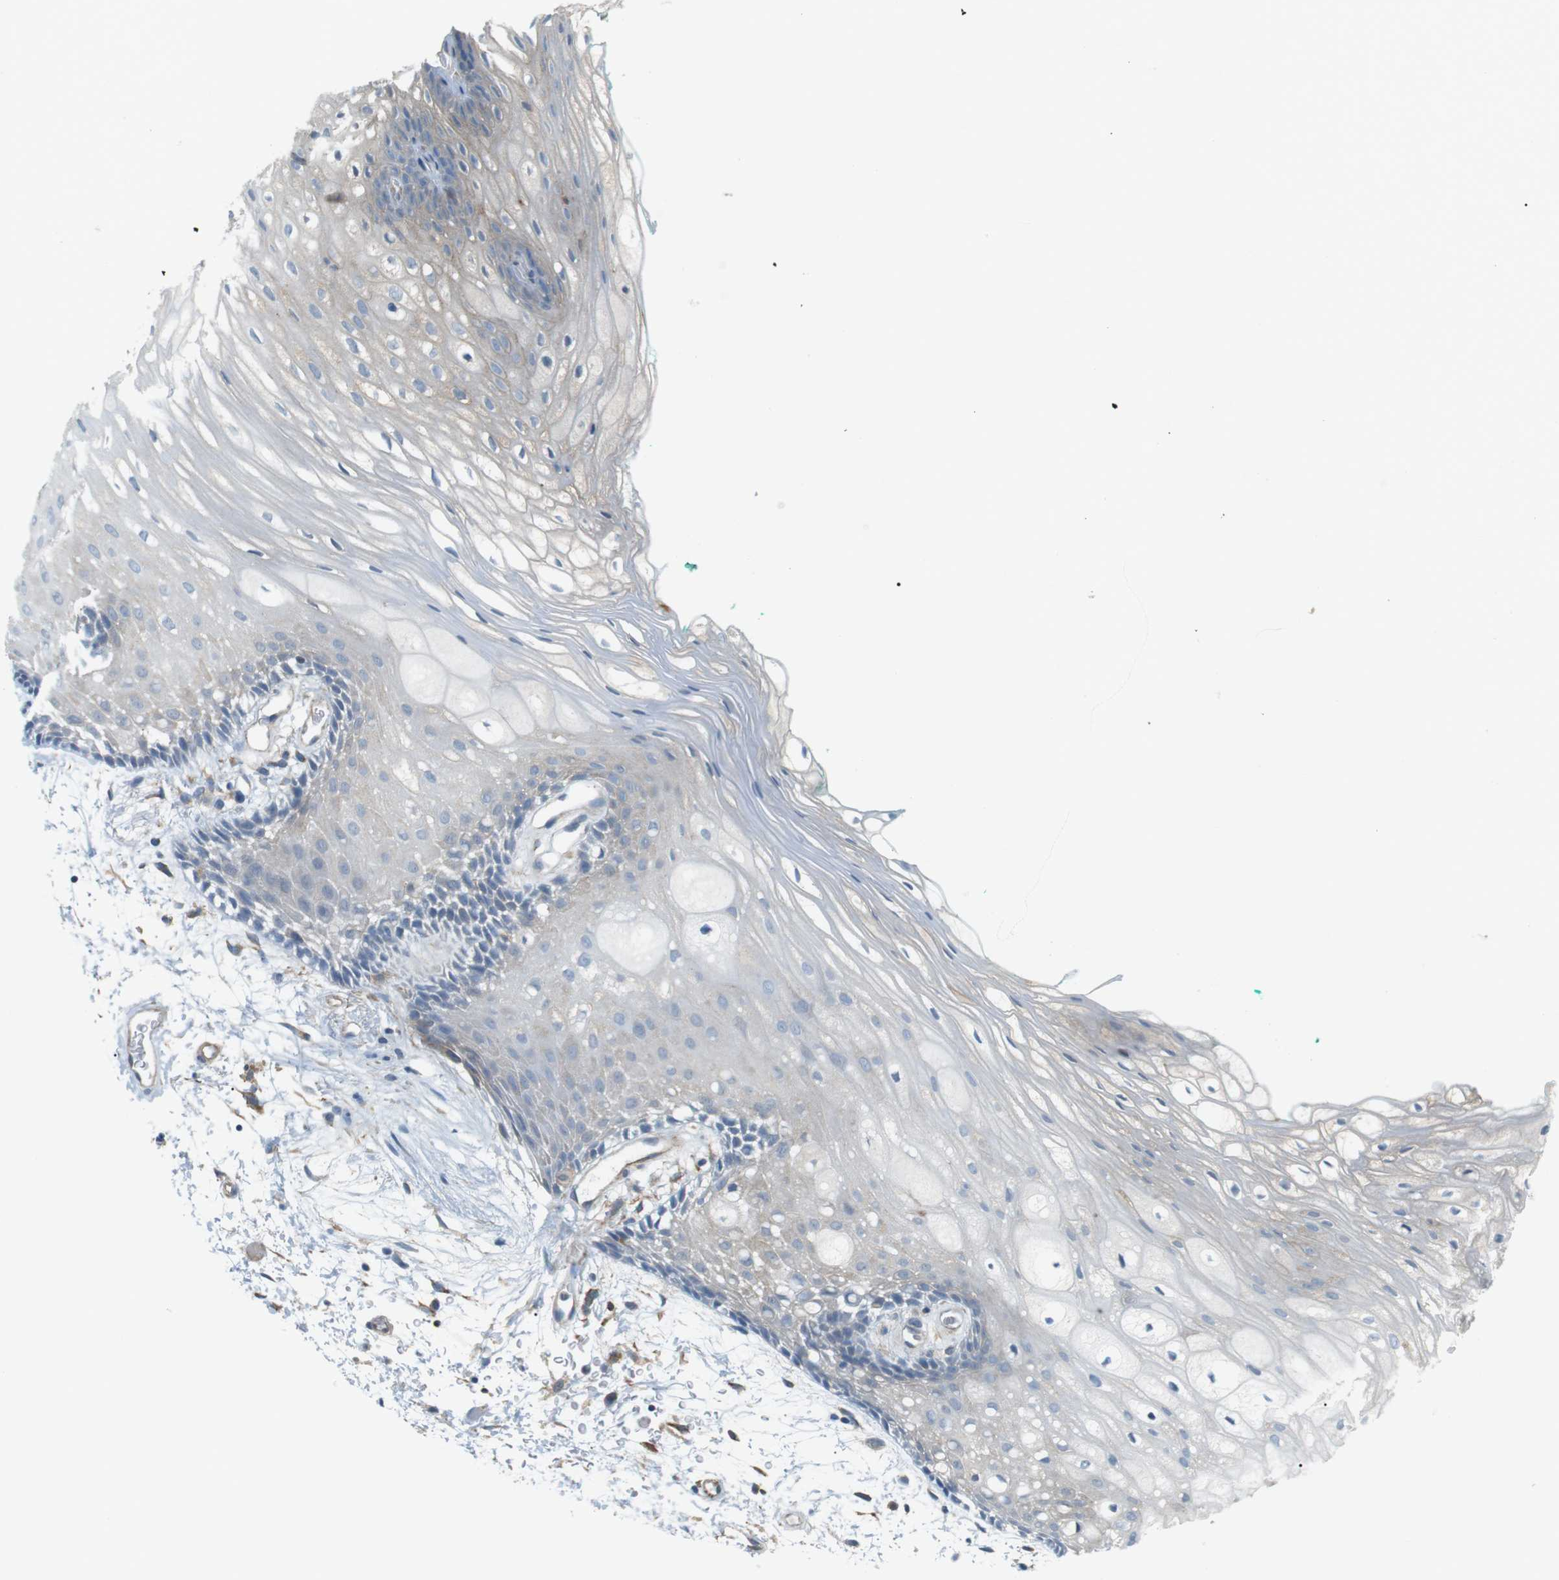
{"staining": {"intensity": "weak", "quantity": "25%-75%", "location": "cytoplasmic/membranous"}, "tissue": "oral mucosa", "cell_type": "Squamous epithelial cells", "image_type": "normal", "snomed": [{"axis": "morphology", "description": "Normal tissue, NOS"}, {"axis": "topography", "description": "Skeletal muscle"}, {"axis": "topography", "description": "Oral tissue"}, {"axis": "topography", "description": "Peripheral nerve tissue"}], "caption": "High-power microscopy captured an immunohistochemistry (IHC) histopathology image of benign oral mucosa, revealing weak cytoplasmic/membranous expression in about 25%-75% of squamous epithelial cells. The staining was performed using DAB to visualize the protein expression in brown, while the nuclei were stained in blue with hematoxylin (Magnification: 20x).", "gene": "PEPD", "patient": {"sex": "female", "age": 84}}